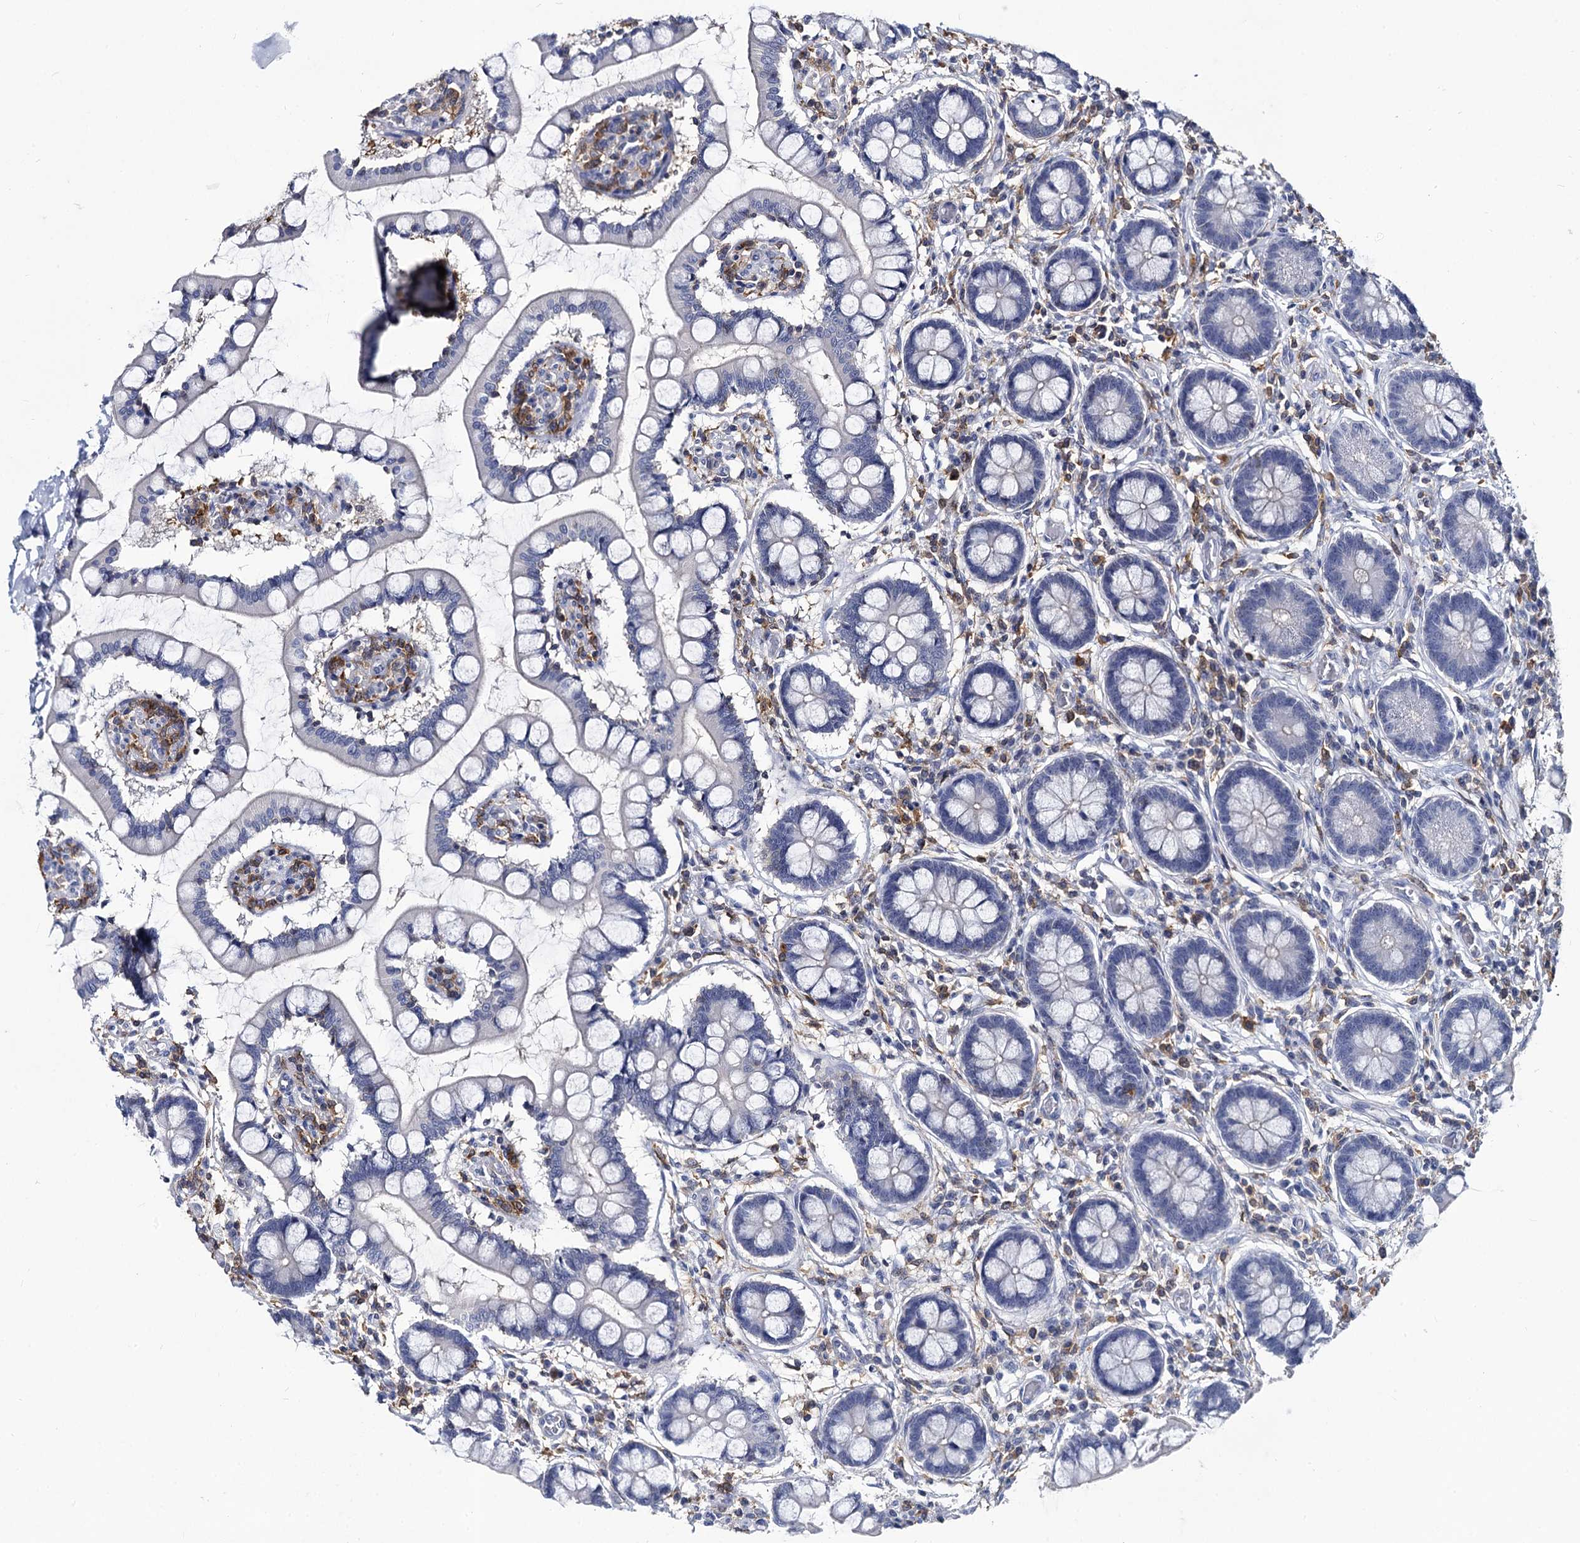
{"staining": {"intensity": "negative", "quantity": "none", "location": "none"}, "tissue": "small intestine", "cell_type": "Glandular cells", "image_type": "normal", "snomed": [{"axis": "morphology", "description": "Normal tissue, NOS"}, {"axis": "topography", "description": "Small intestine"}], "caption": "Human small intestine stained for a protein using immunohistochemistry shows no staining in glandular cells.", "gene": "RHOG", "patient": {"sex": "male", "age": 52}}